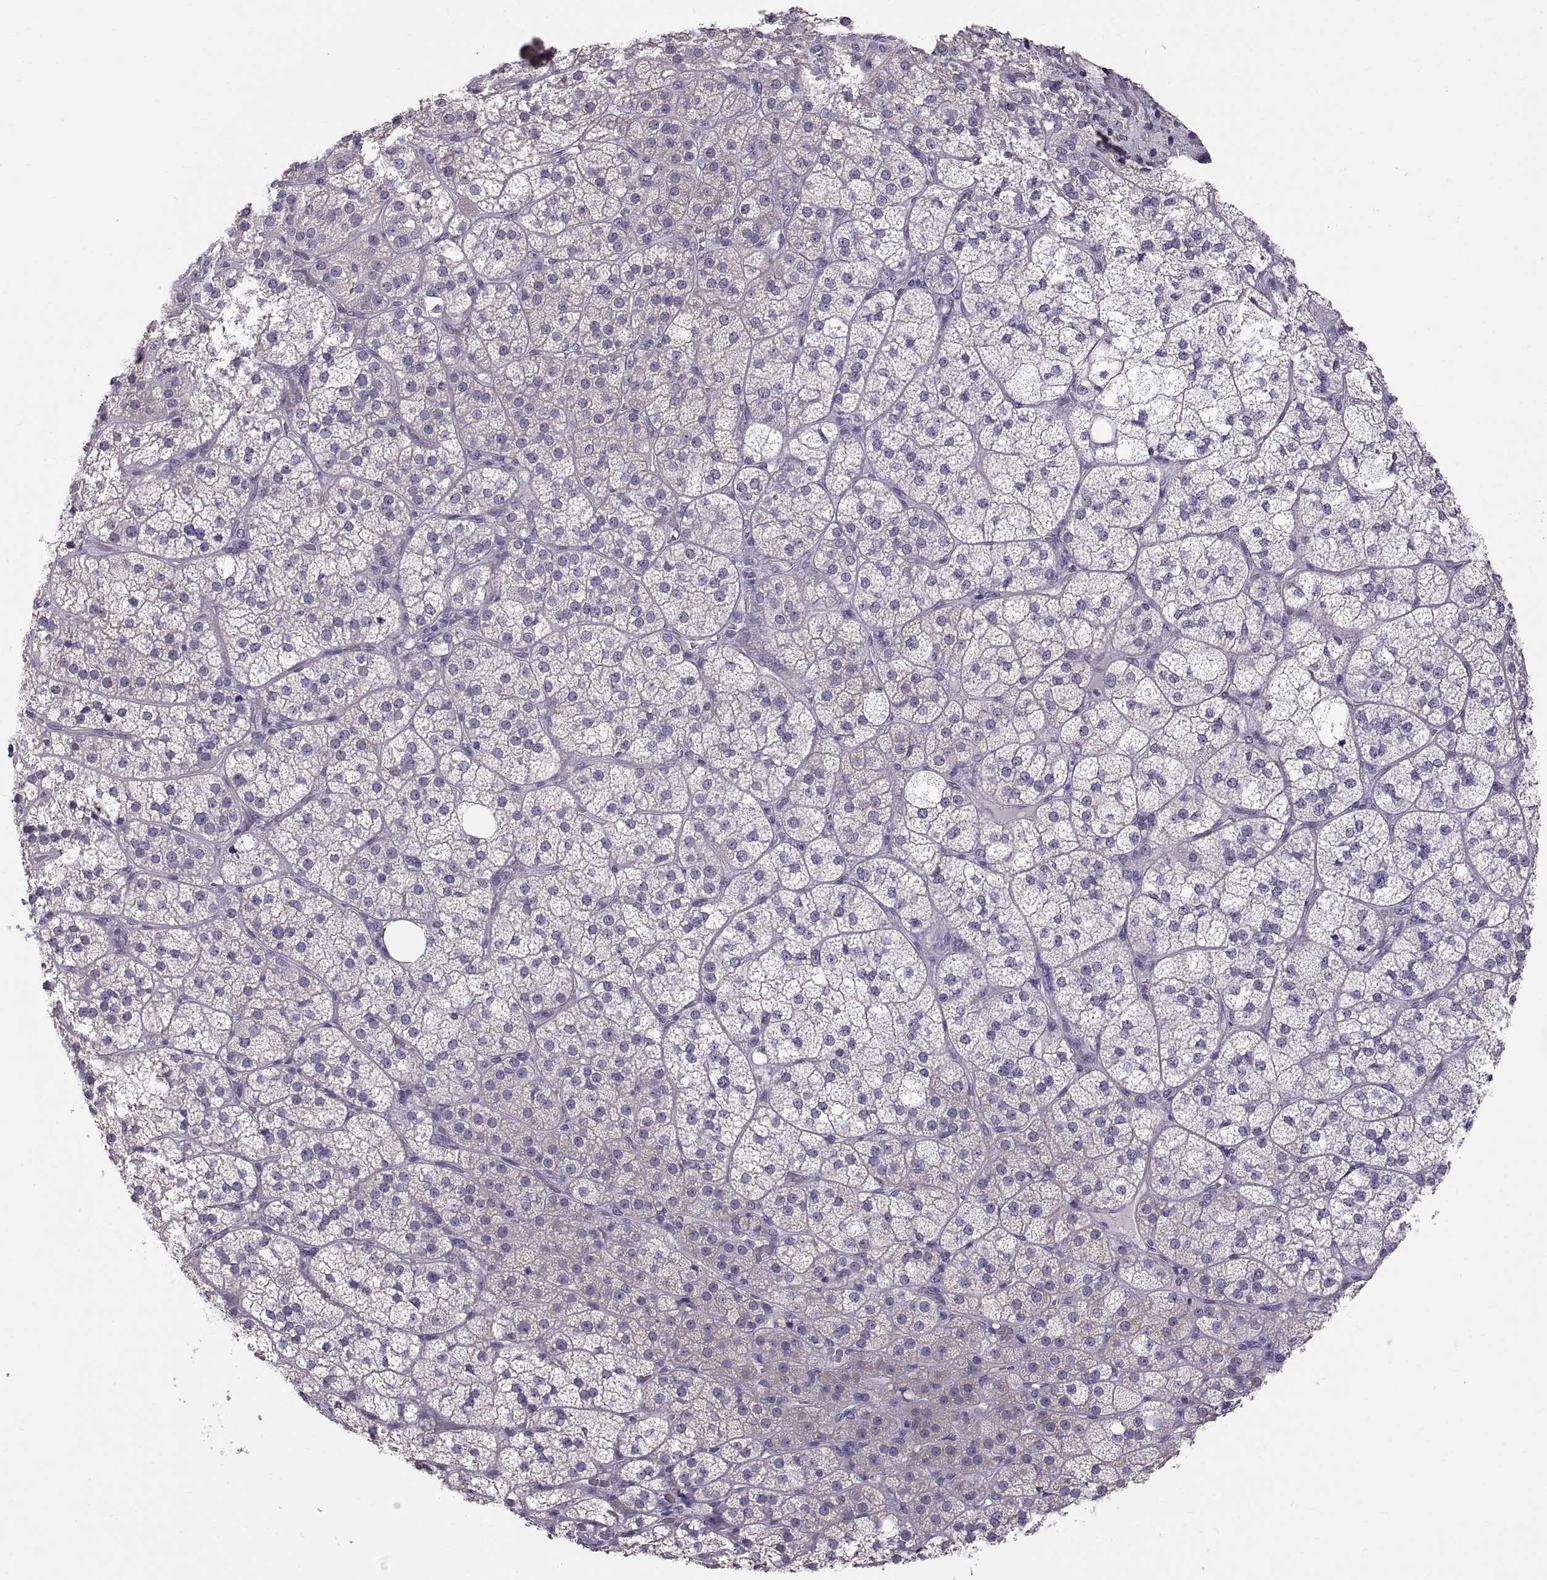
{"staining": {"intensity": "negative", "quantity": "none", "location": "none"}, "tissue": "adrenal gland", "cell_type": "Glandular cells", "image_type": "normal", "snomed": [{"axis": "morphology", "description": "Normal tissue, NOS"}, {"axis": "topography", "description": "Adrenal gland"}], "caption": "Glandular cells show no significant positivity in benign adrenal gland.", "gene": "WFDC8", "patient": {"sex": "female", "age": 60}}